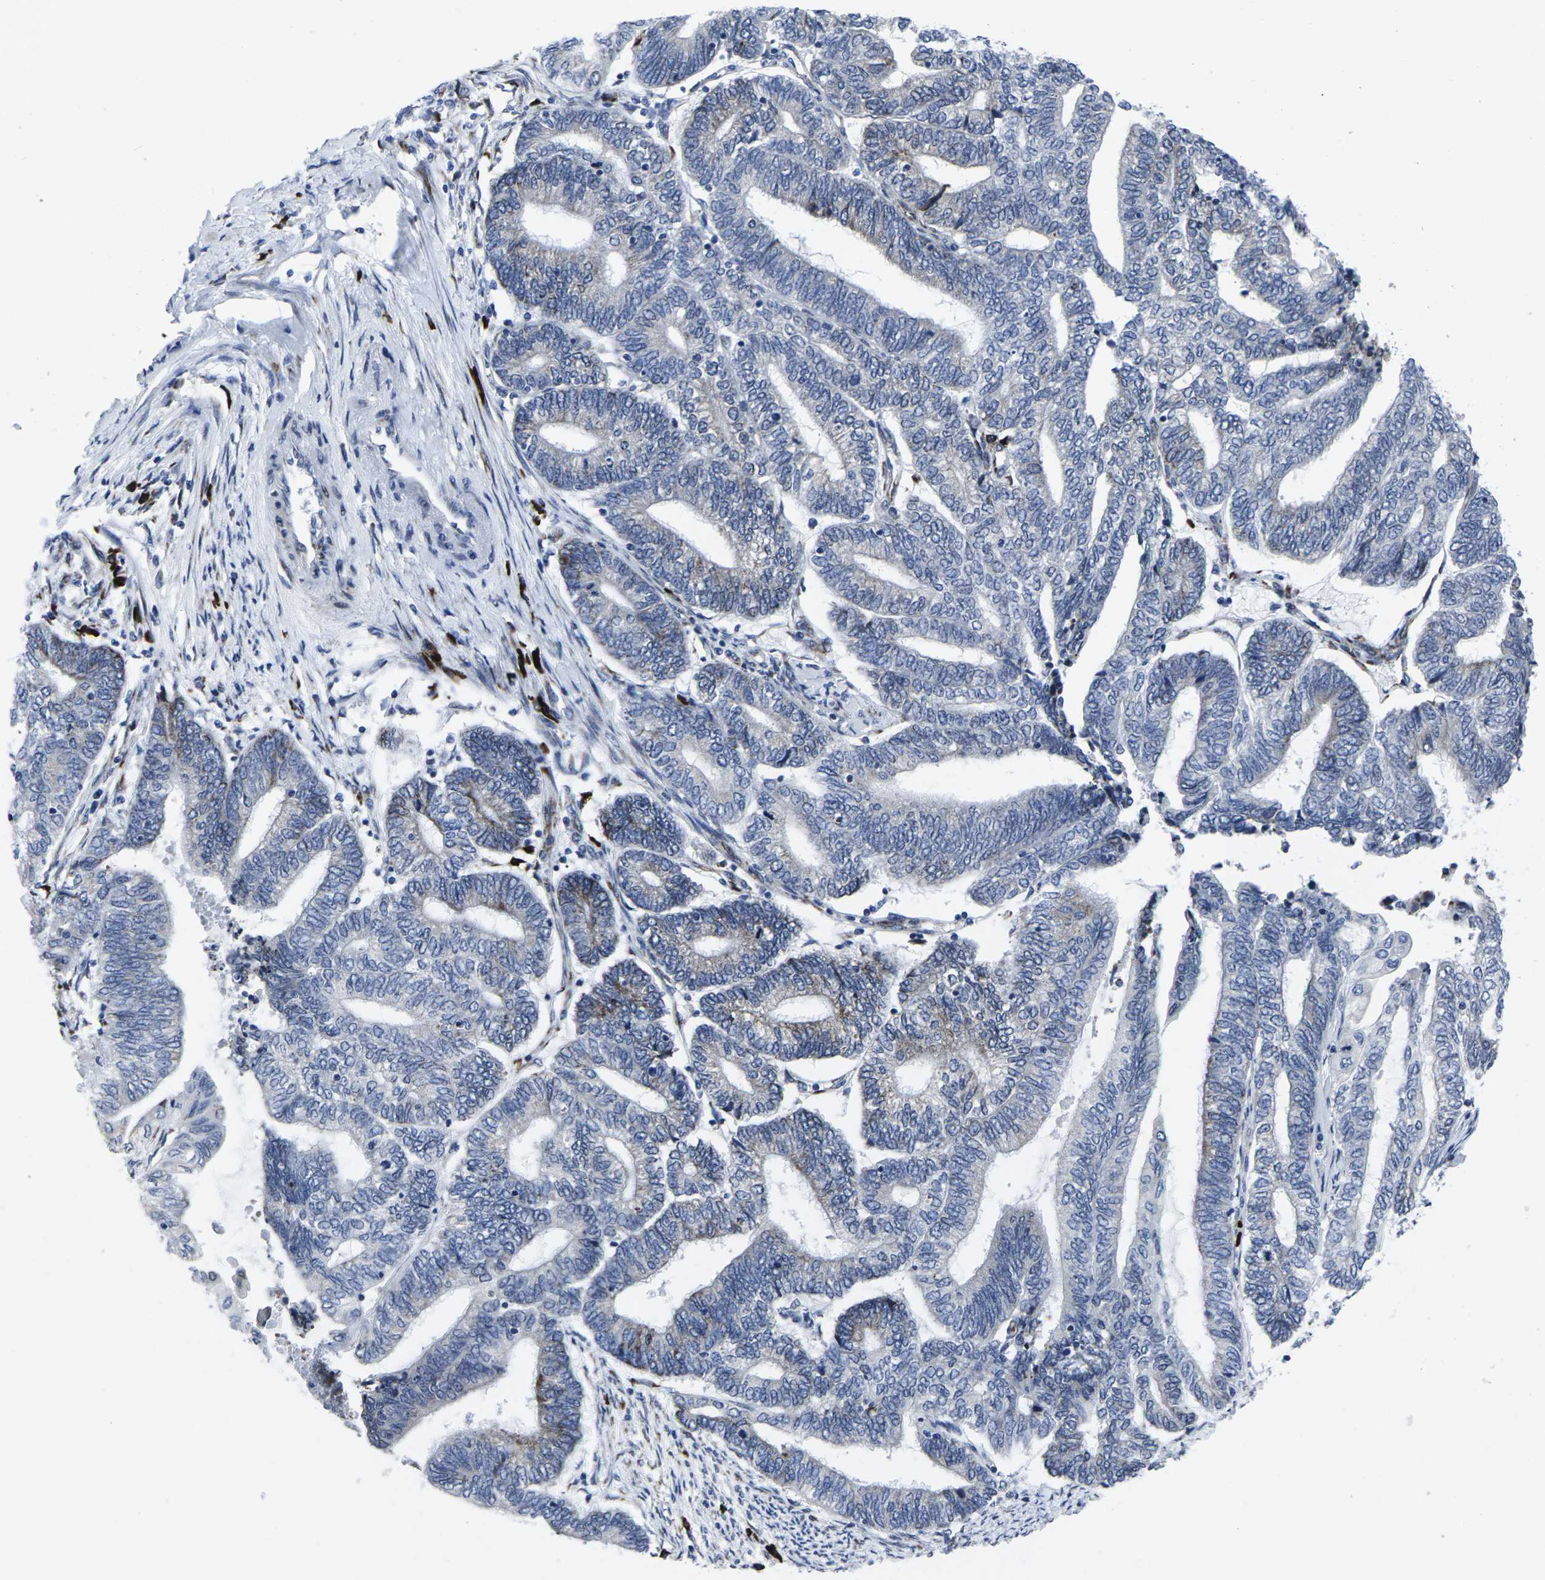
{"staining": {"intensity": "moderate", "quantity": "<25%", "location": "cytoplasmic/membranous"}, "tissue": "endometrial cancer", "cell_type": "Tumor cells", "image_type": "cancer", "snomed": [{"axis": "morphology", "description": "Adenocarcinoma, NOS"}, {"axis": "topography", "description": "Uterus"}, {"axis": "topography", "description": "Endometrium"}], "caption": "Endometrial cancer tissue shows moderate cytoplasmic/membranous staining in about <25% of tumor cells, visualized by immunohistochemistry. (Brightfield microscopy of DAB IHC at high magnification).", "gene": "RPN1", "patient": {"sex": "female", "age": 70}}